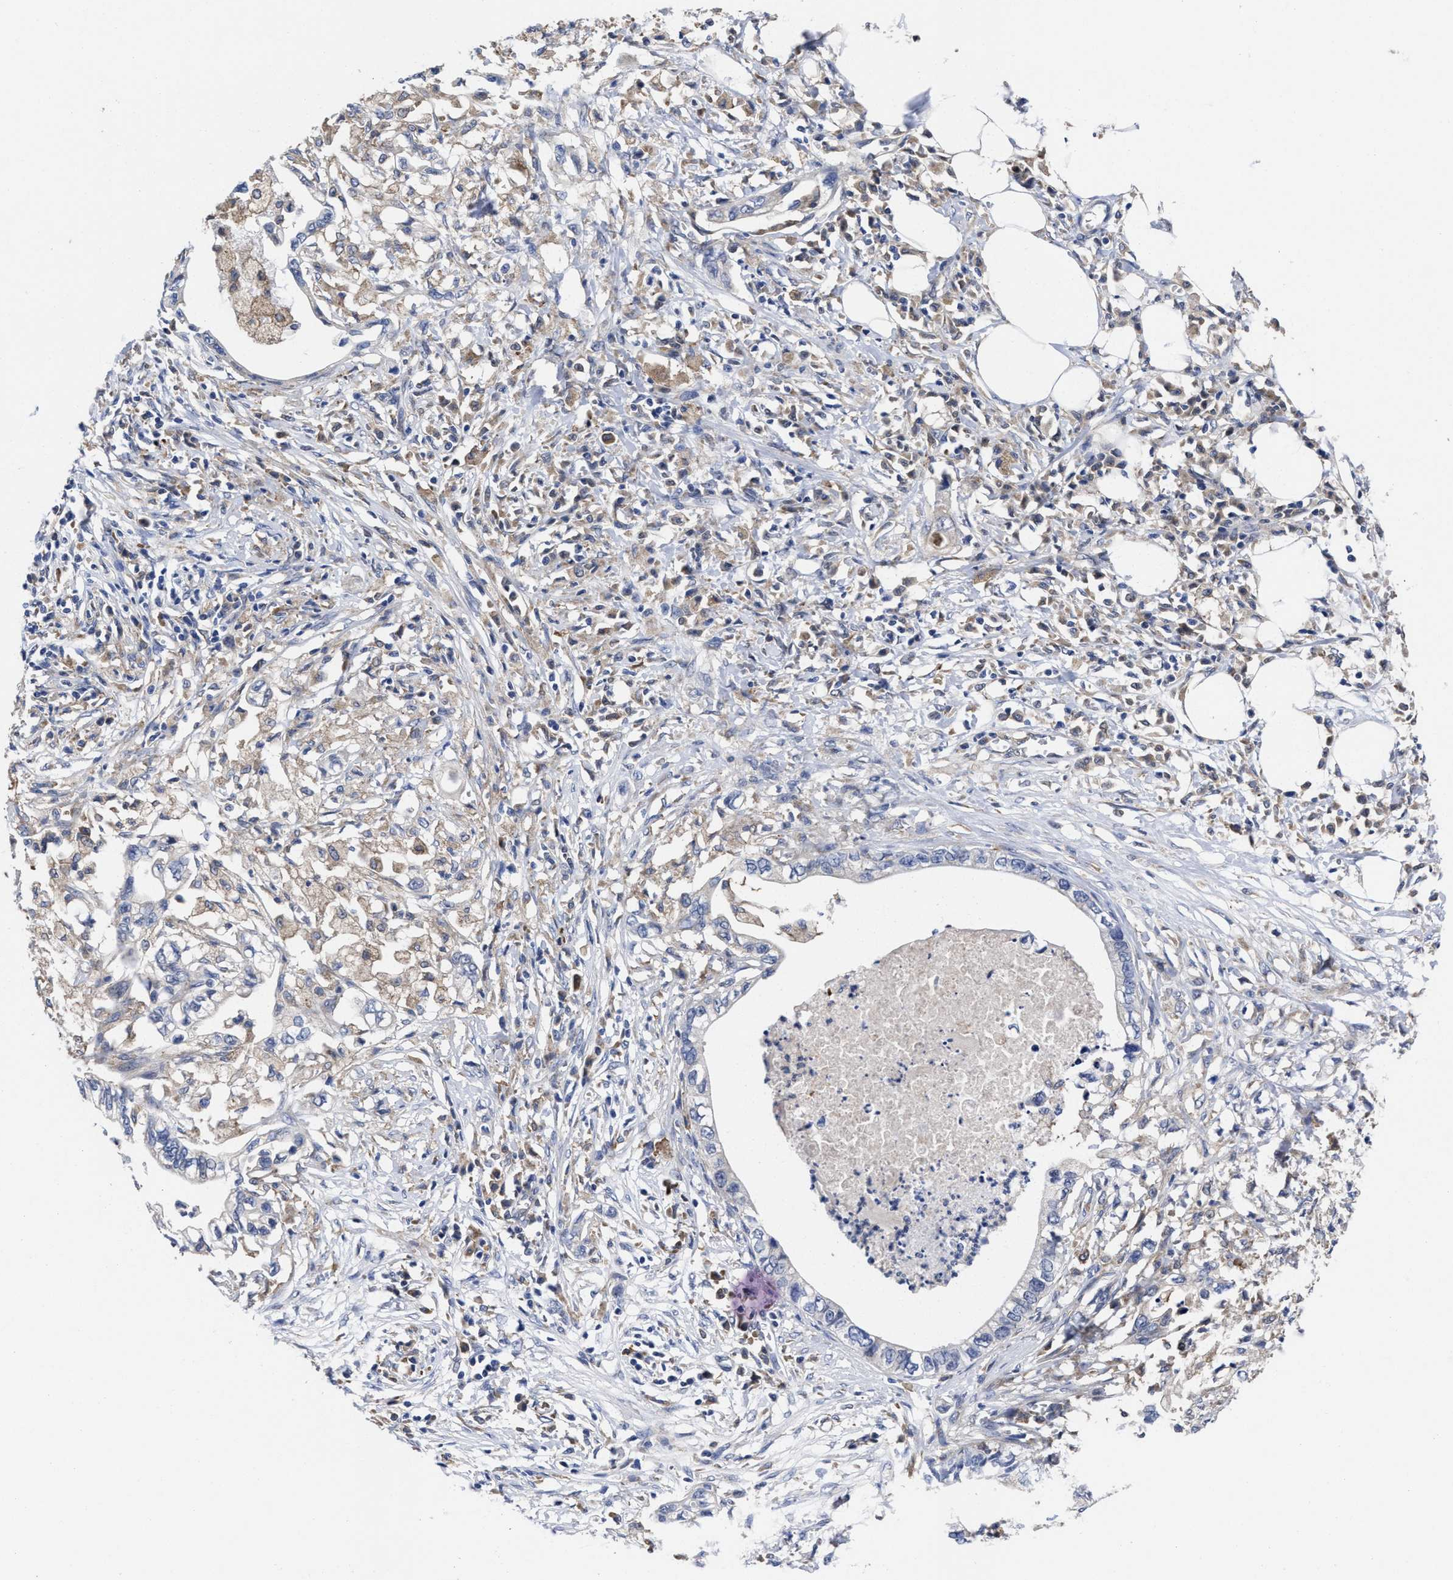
{"staining": {"intensity": "negative", "quantity": "none", "location": "none"}, "tissue": "pancreatic cancer", "cell_type": "Tumor cells", "image_type": "cancer", "snomed": [{"axis": "morphology", "description": "Adenocarcinoma, NOS"}, {"axis": "topography", "description": "Pancreas"}], "caption": "Immunohistochemical staining of human pancreatic cancer (adenocarcinoma) displays no significant positivity in tumor cells.", "gene": "TXNDC17", "patient": {"sex": "male", "age": 56}}